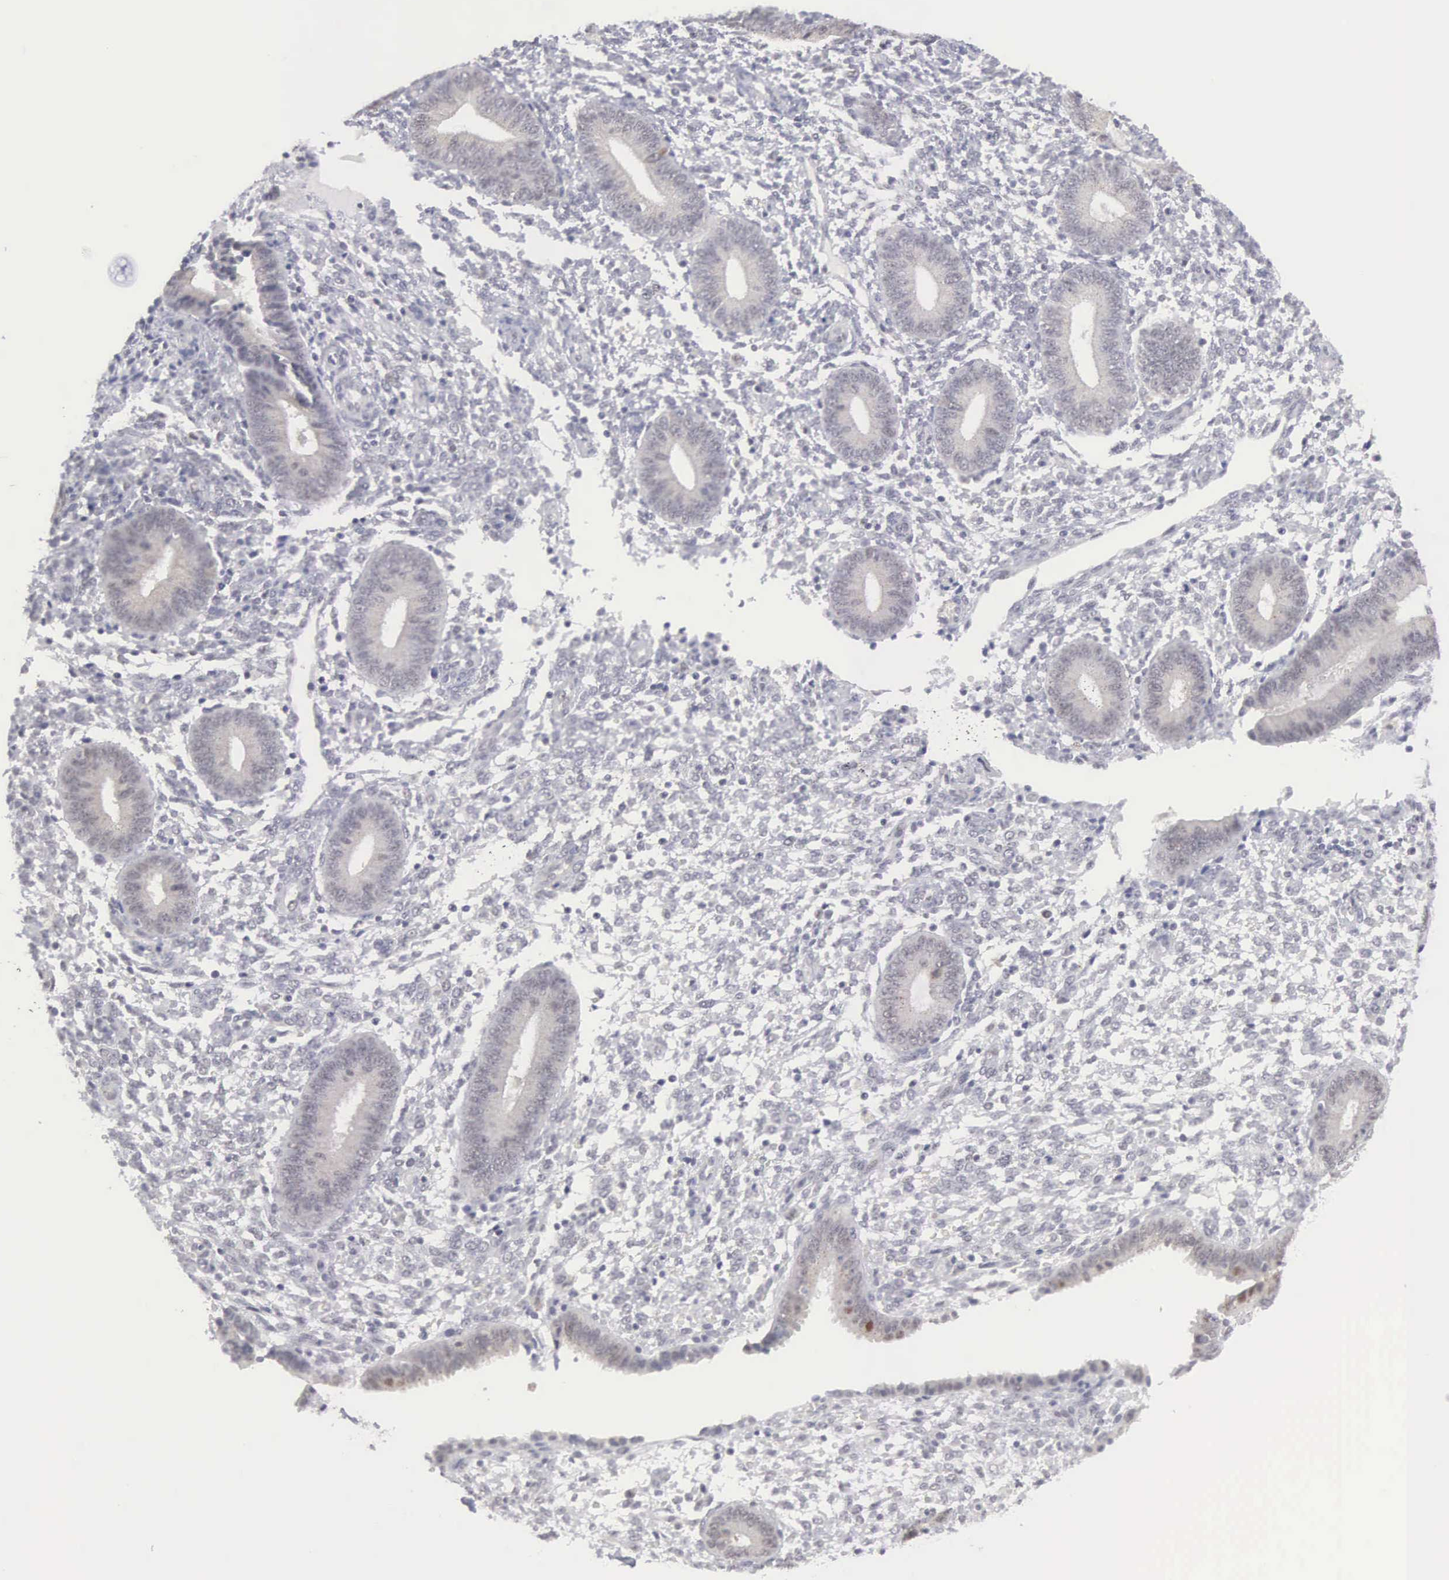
{"staining": {"intensity": "negative", "quantity": "none", "location": "none"}, "tissue": "endometrium", "cell_type": "Cells in endometrial stroma", "image_type": "normal", "snomed": [{"axis": "morphology", "description": "Normal tissue, NOS"}, {"axis": "topography", "description": "Endometrium"}], "caption": "The histopathology image reveals no staining of cells in endometrial stroma in benign endometrium. Brightfield microscopy of IHC stained with DAB (brown) and hematoxylin (blue), captured at high magnification.", "gene": "MNAT1", "patient": {"sex": "female", "age": 35}}